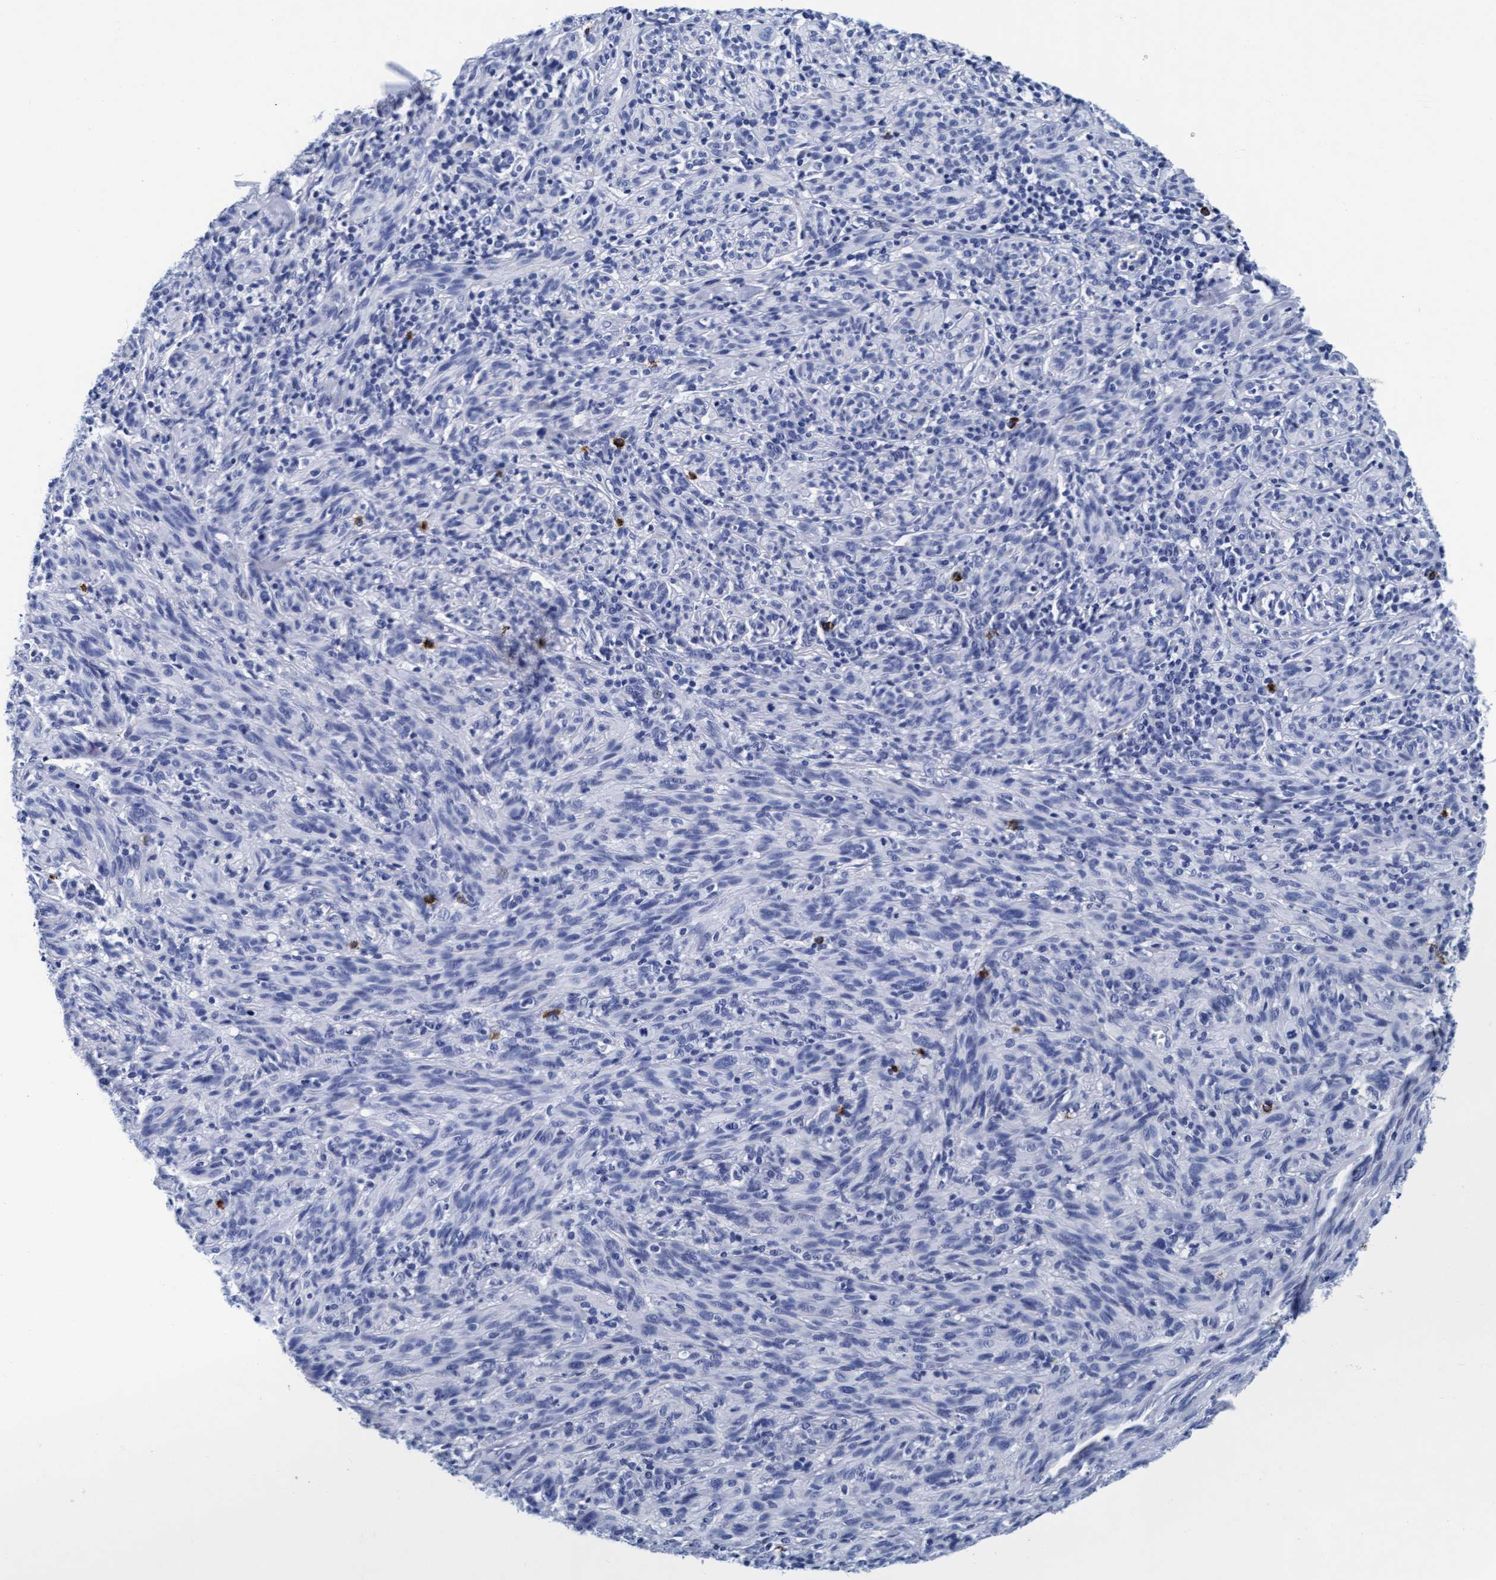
{"staining": {"intensity": "negative", "quantity": "none", "location": "none"}, "tissue": "melanoma", "cell_type": "Tumor cells", "image_type": "cancer", "snomed": [{"axis": "morphology", "description": "Malignant melanoma, NOS"}, {"axis": "topography", "description": "Skin of head"}], "caption": "Photomicrograph shows no significant protein positivity in tumor cells of malignant melanoma.", "gene": "ARSG", "patient": {"sex": "male", "age": 96}}